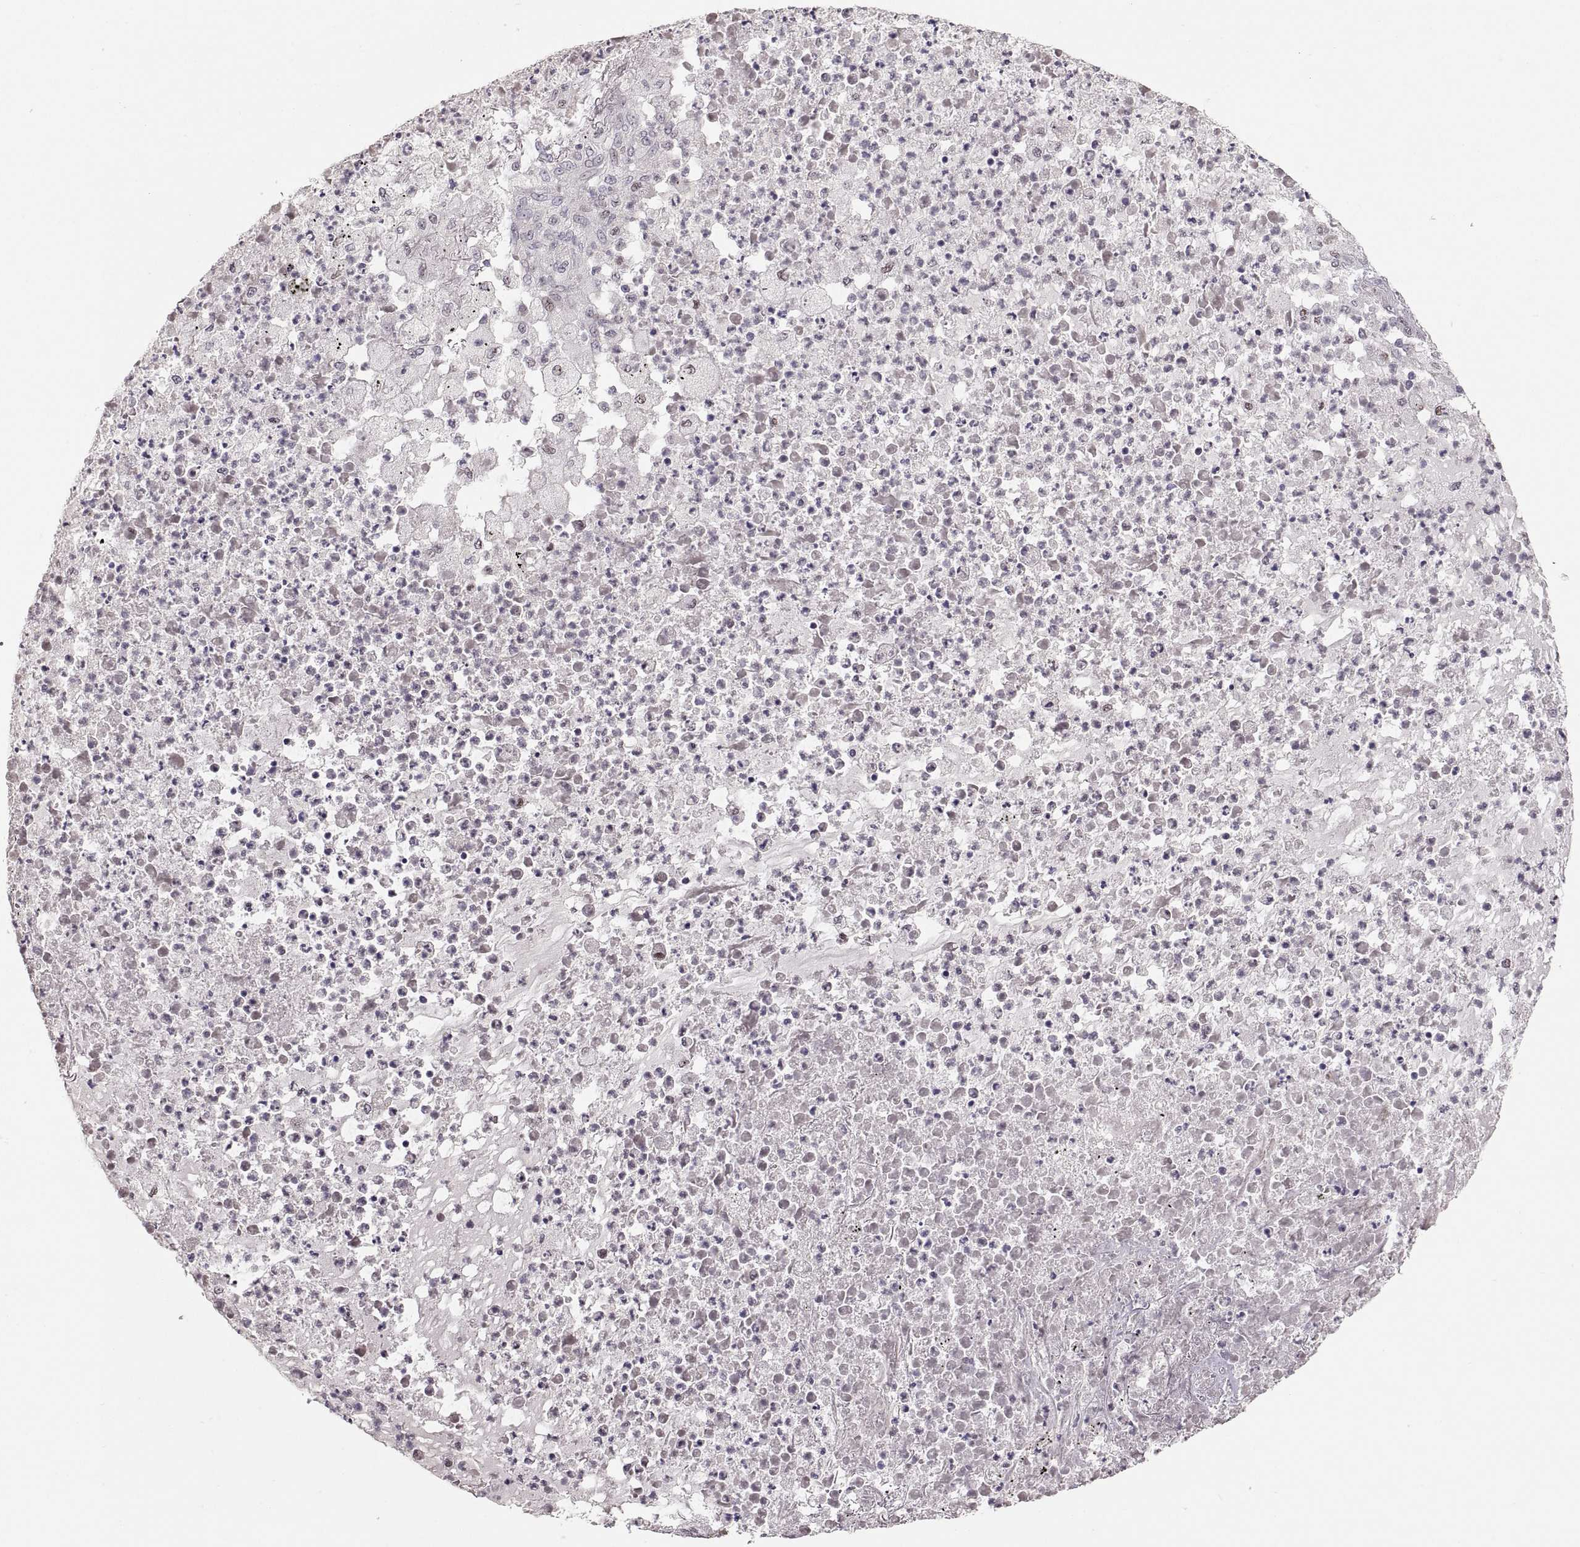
{"staining": {"intensity": "weak", "quantity": "<25%", "location": "cytoplasmic/membranous"}, "tissue": "lung cancer", "cell_type": "Tumor cells", "image_type": "cancer", "snomed": [{"axis": "morphology", "description": "Adenocarcinoma, NOS"}, {"axis": "topography", "description": "Lung"}], "caption": "Tumor cells are negative for protein expression in human lung cancer (adenocarcinoma). (DAB IHC visualized using brightfield microscopy, high magnification).", "gene": "SNAI1", "patient": {"sex": "female", "age": 73}}